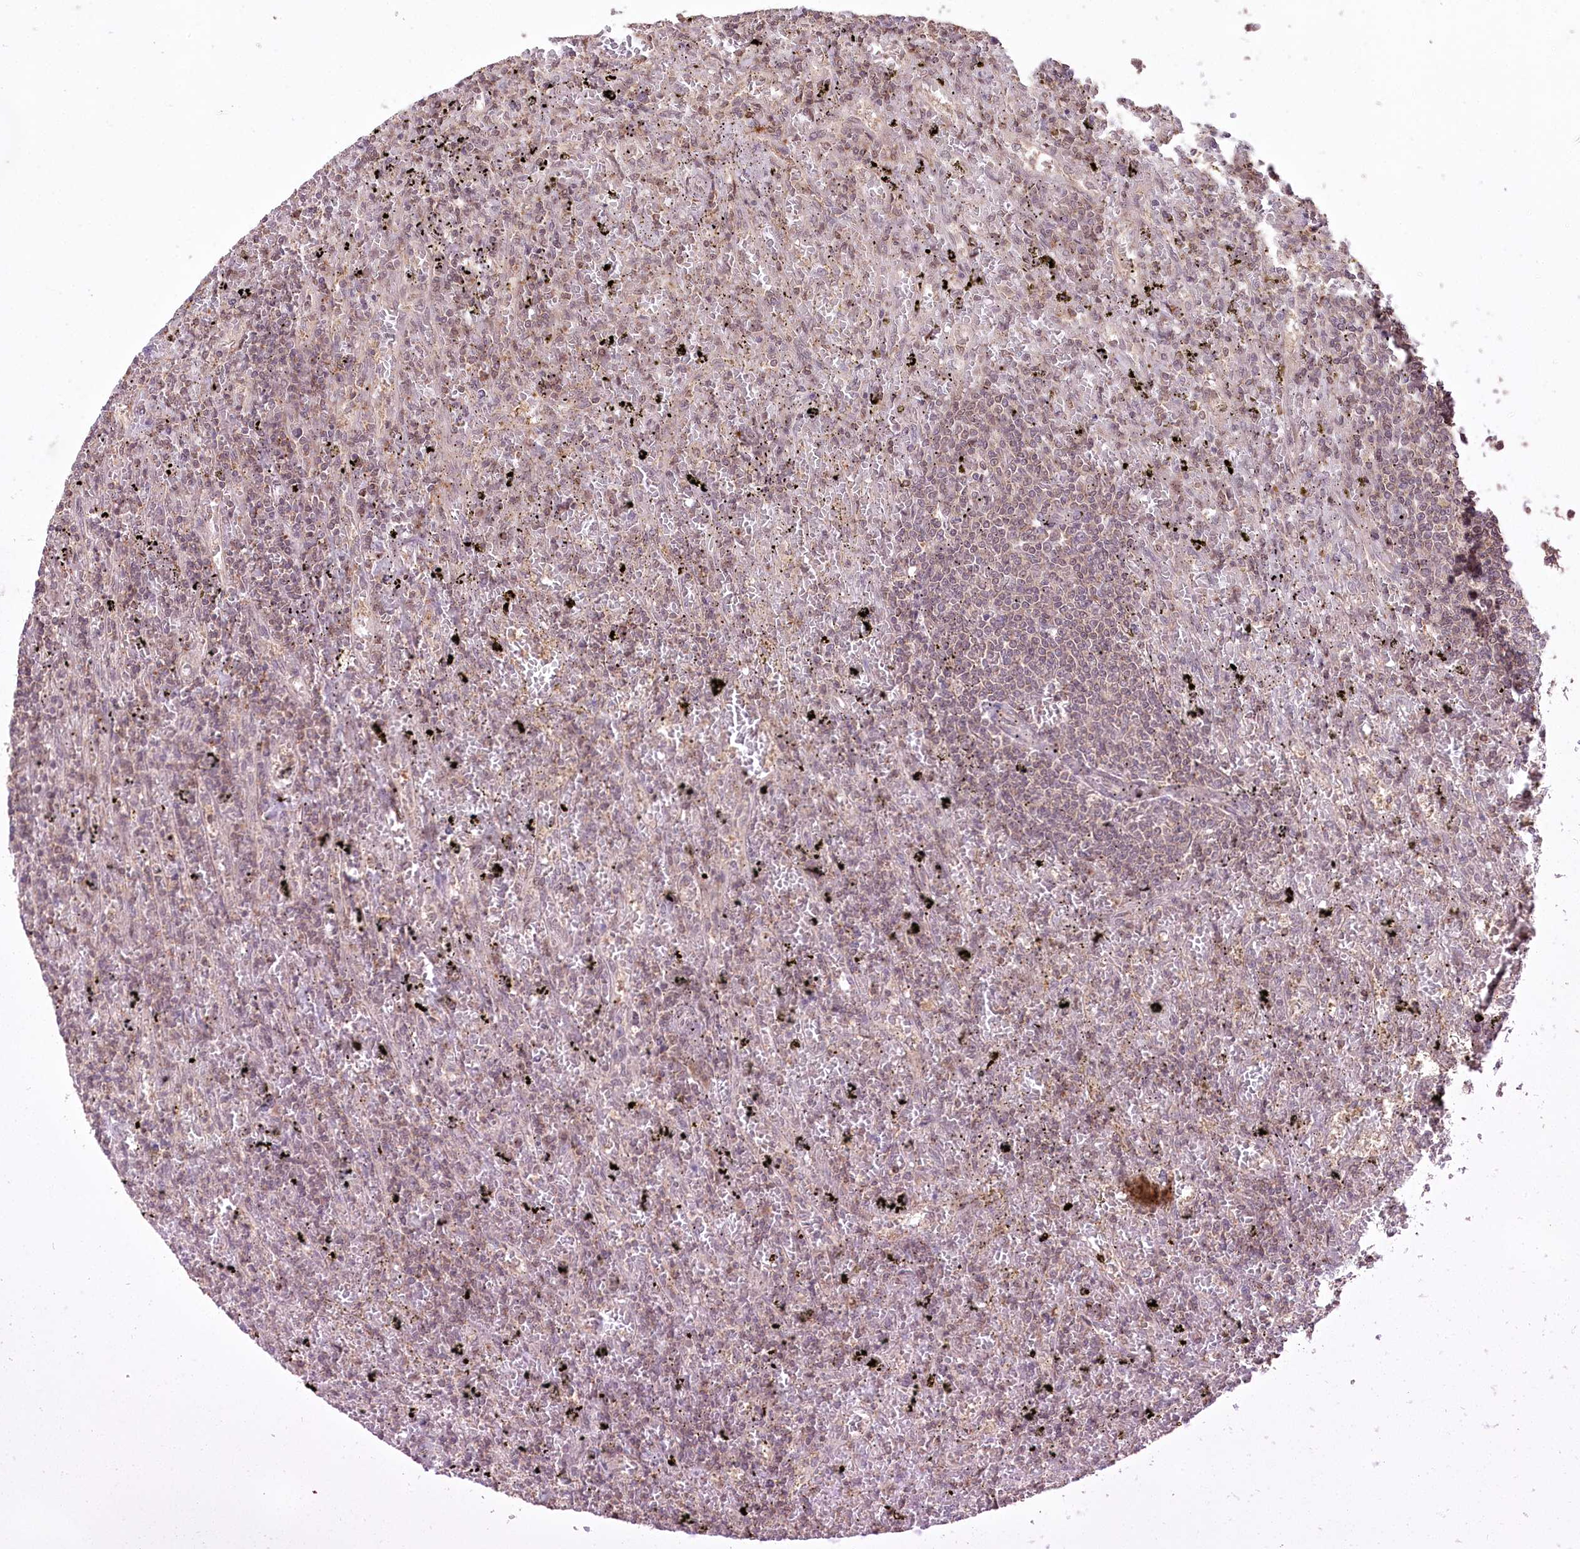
{"staining": {"intensity": "weak", "quantity": "<25%", "location": "cytoplasmic/membranous"}, "tissue": "lymphoma", "cell_type": "Tumor cells", "image_type": "cancer", "snomed": [{"axis": "morphology", "description": "Malignant lymphoma, non-Hodgkin's type, Low grade"}, {"axis": "topography", "description": "Spleen"}], "caption": "Lymphoma was stained to show a protein in brown. There is no significant positivity in tumor cells.", "gene": "CCSER2", "patient": {"sex": "male", "age": 76}}